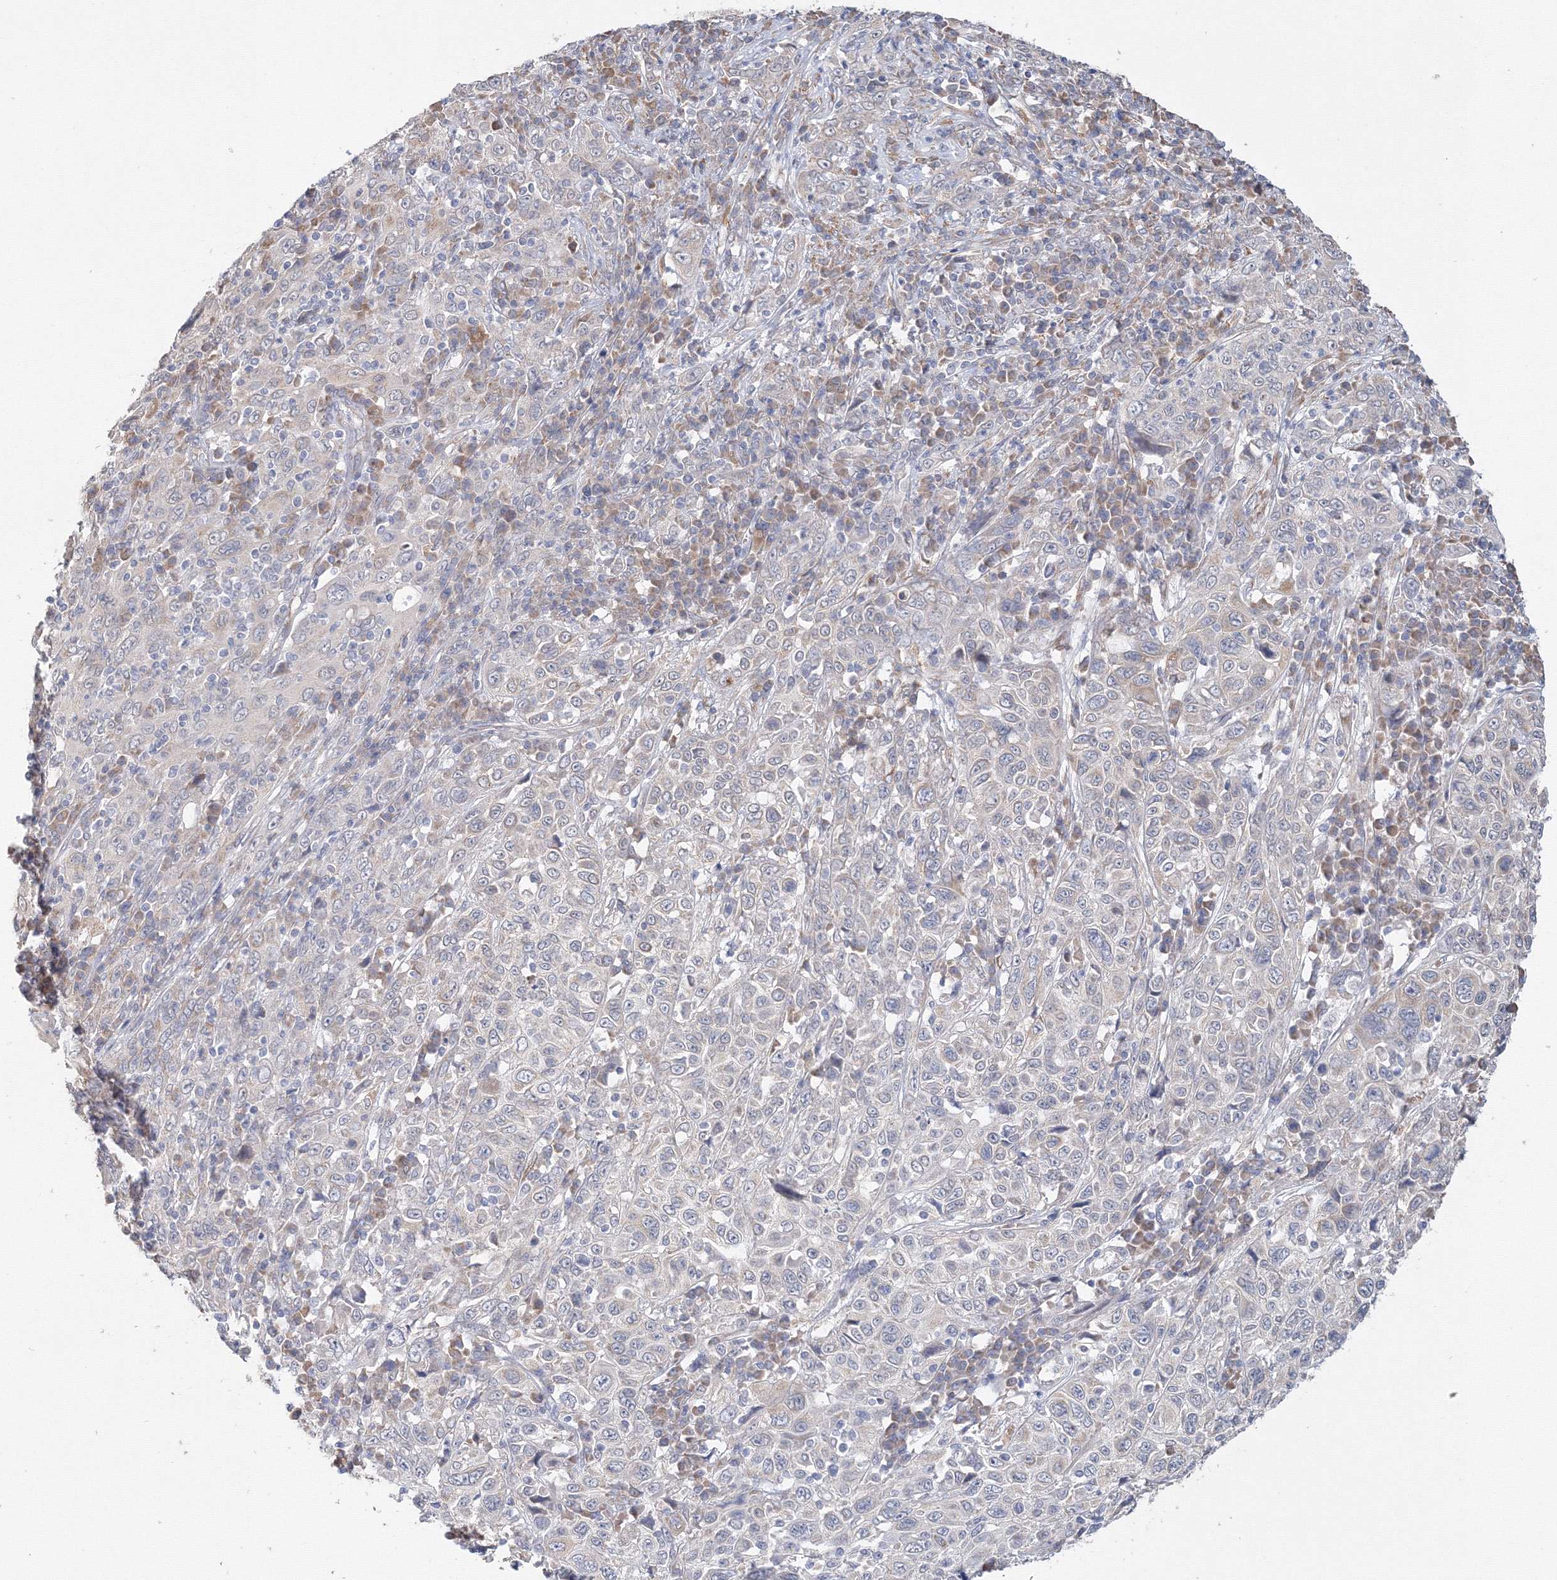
{"staining": {"intensity": "negative", "quantity": "none", "location": "none"}, "tissue": "cervical cancer", "cell_type": "Tumor cells", "image_type": "cancer", "snomed": [{"axis": "morphology", "description": "Squamous cell carcinoma, NOS"}, {"axis": "topography", "description": "Cervix"}], "caption": "IHC of human cervical squamous cell carcinoma shows no positivity in tumor cells.", "gene": "DHRS12", "patient": {"sex": "female", "age": 46}}